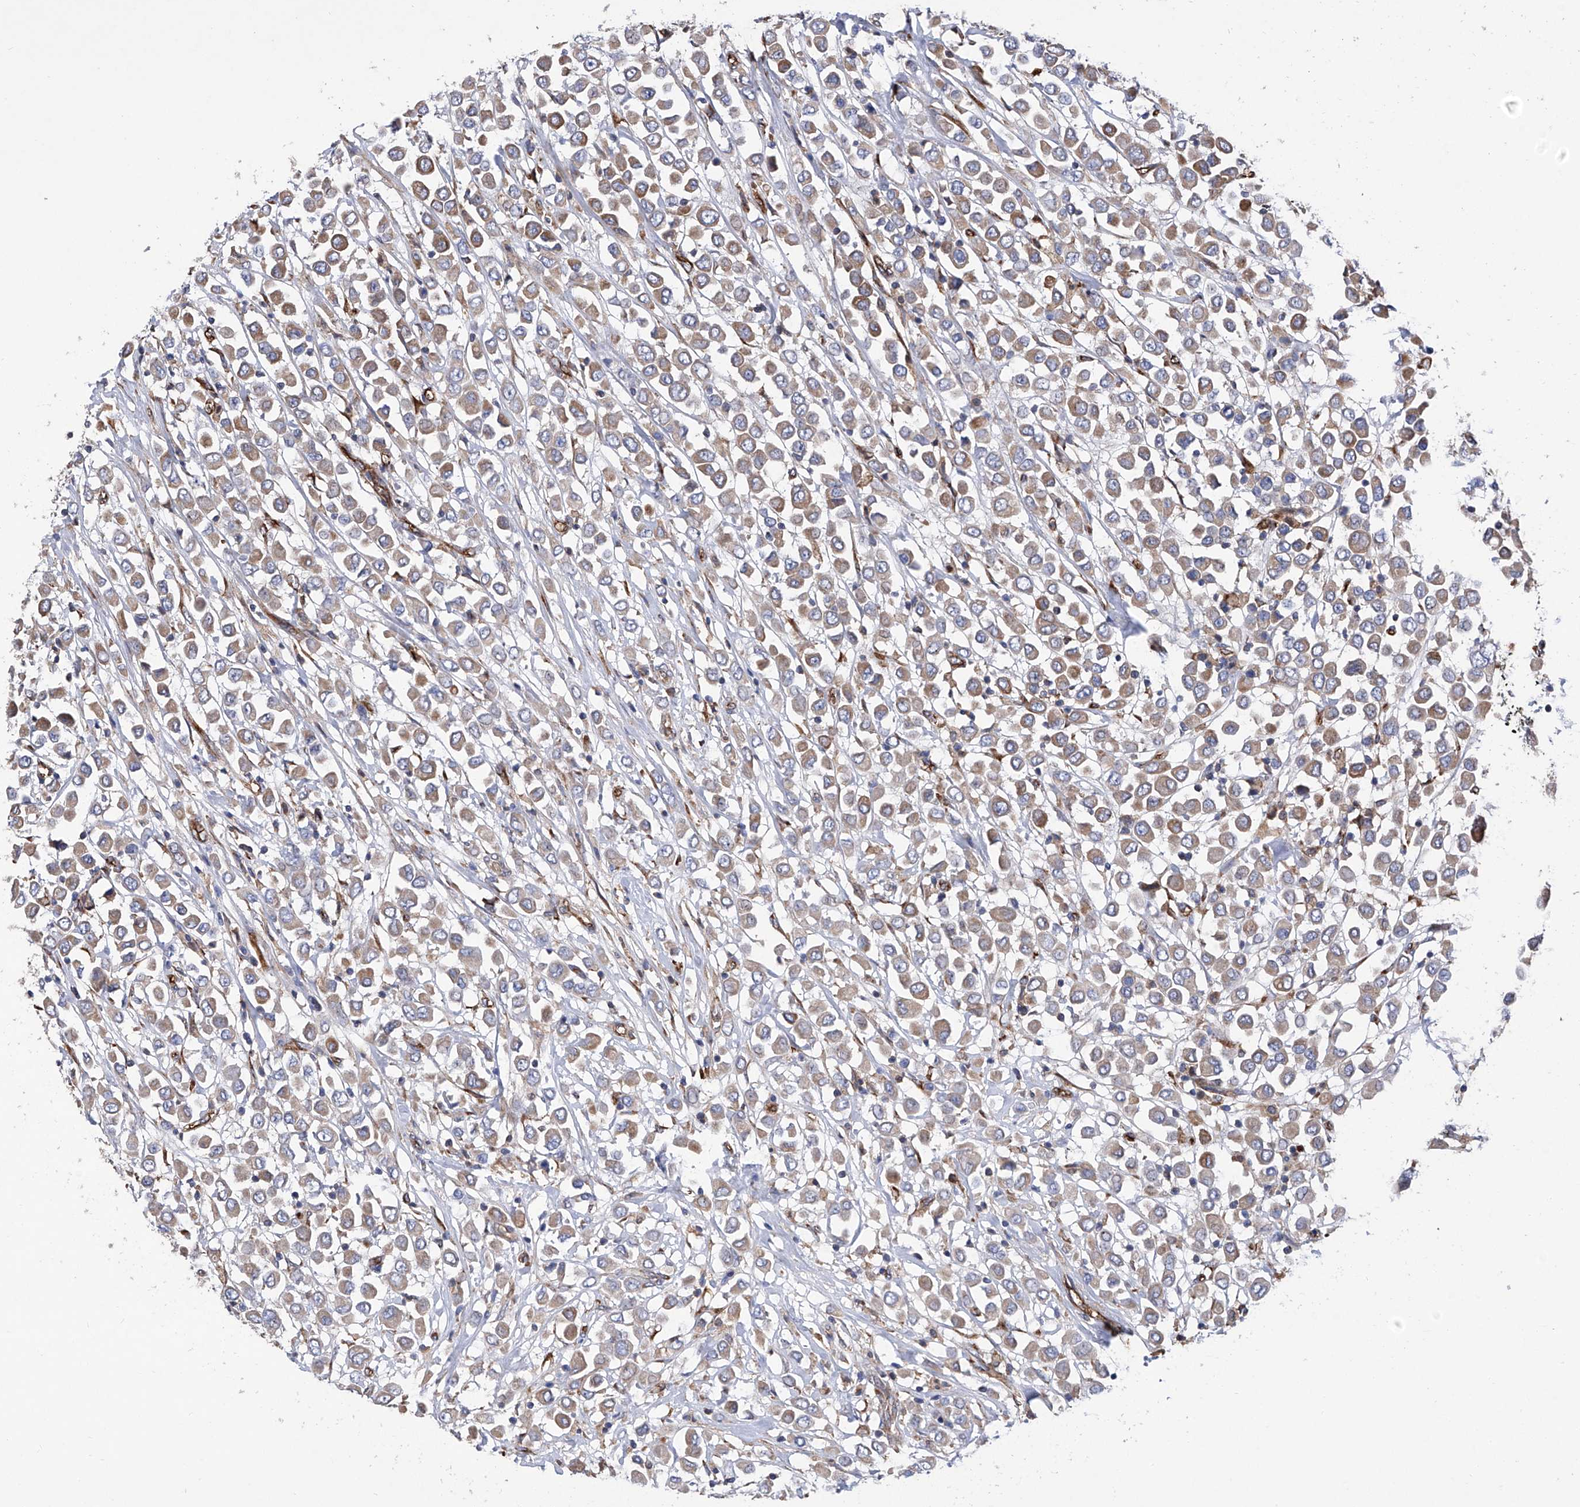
{"staining": {"intensity": "moderate", "quantity": ">75%", "location": "cytoplasmic/membranous"}, "tissue": "breast cancer", "cell_type": "Tumor cells", "image_type": "cancer", "snomed": [{"axis": "morphology", "description": "Duct carcinoma"}, {"axis": "topography", "description": "Breast"}], "caption": "Immunohistochemistry (IHC) (DAB) staining of breast cancer (infiltrating ductal carcinoma) displays moderate cytoplasmic/membranous protein expression in about >75% of tumor cells.", "gene": "INPP5B", "patient": {"sex": "female", "age": 61}}